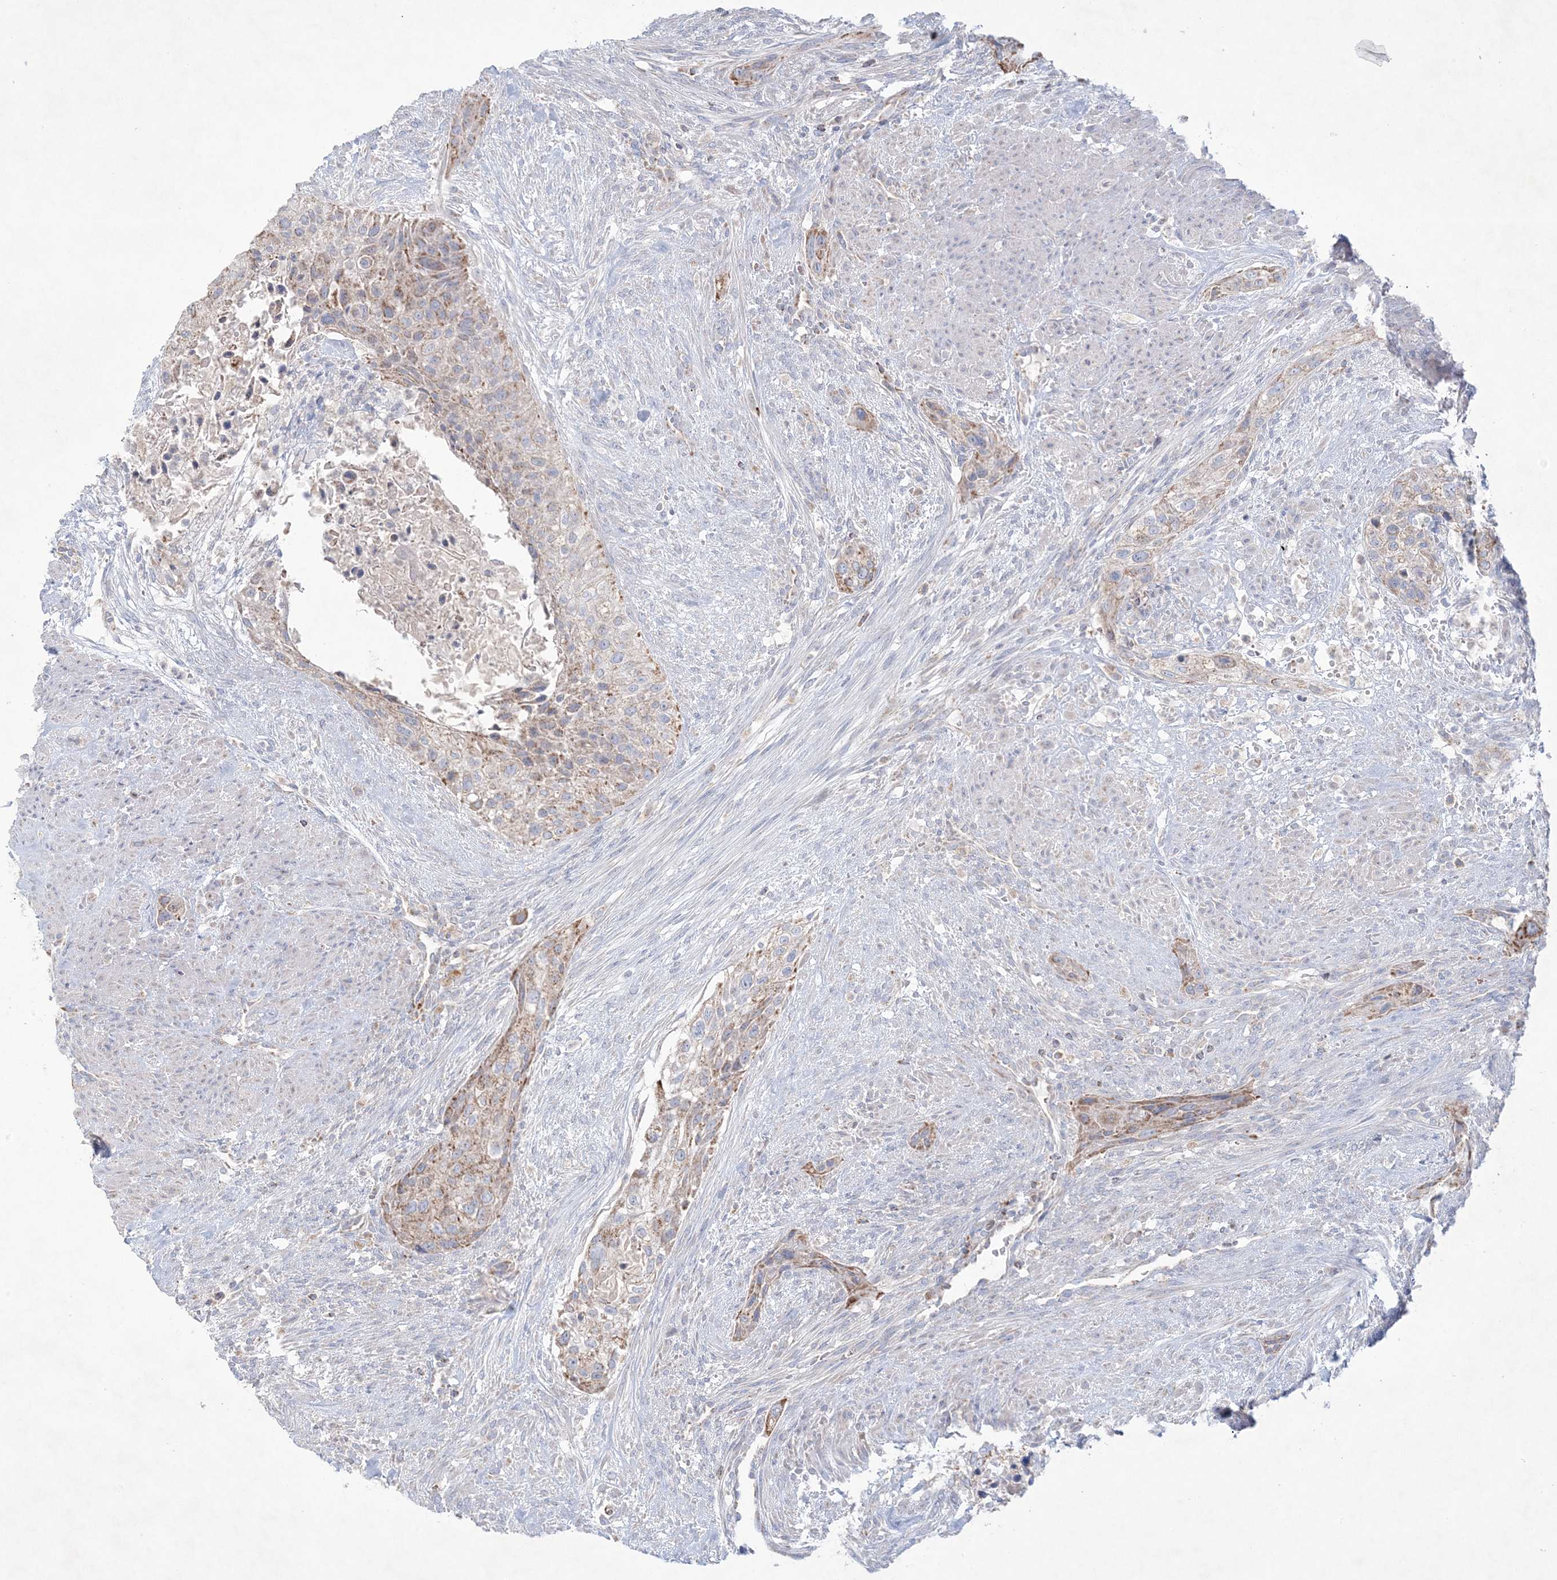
{"staining": {"intensity": "moderate", "quantity": "25%-75%", "location": "cytoplasmic/membranous"}, "tissue": "urothelial cancer", "cell_type": "Tumor cells", "image_type": "cancer", "snomed": [{"axis": "morphology", "description": "Urothelial carcinoma, High grade"}, {"axis": "topography", "description": "Urinary bladder"}], "caption": "A brown stain shows moderate cytoplasmic/membranous expression of a protein in high-grade urothelial carcinoma tumor cells. (brown staining indicates protein expression, while blue staining denotes nuclei).", "gene": "KCTD6", "patient": {"sex": "male", "age": 35}}